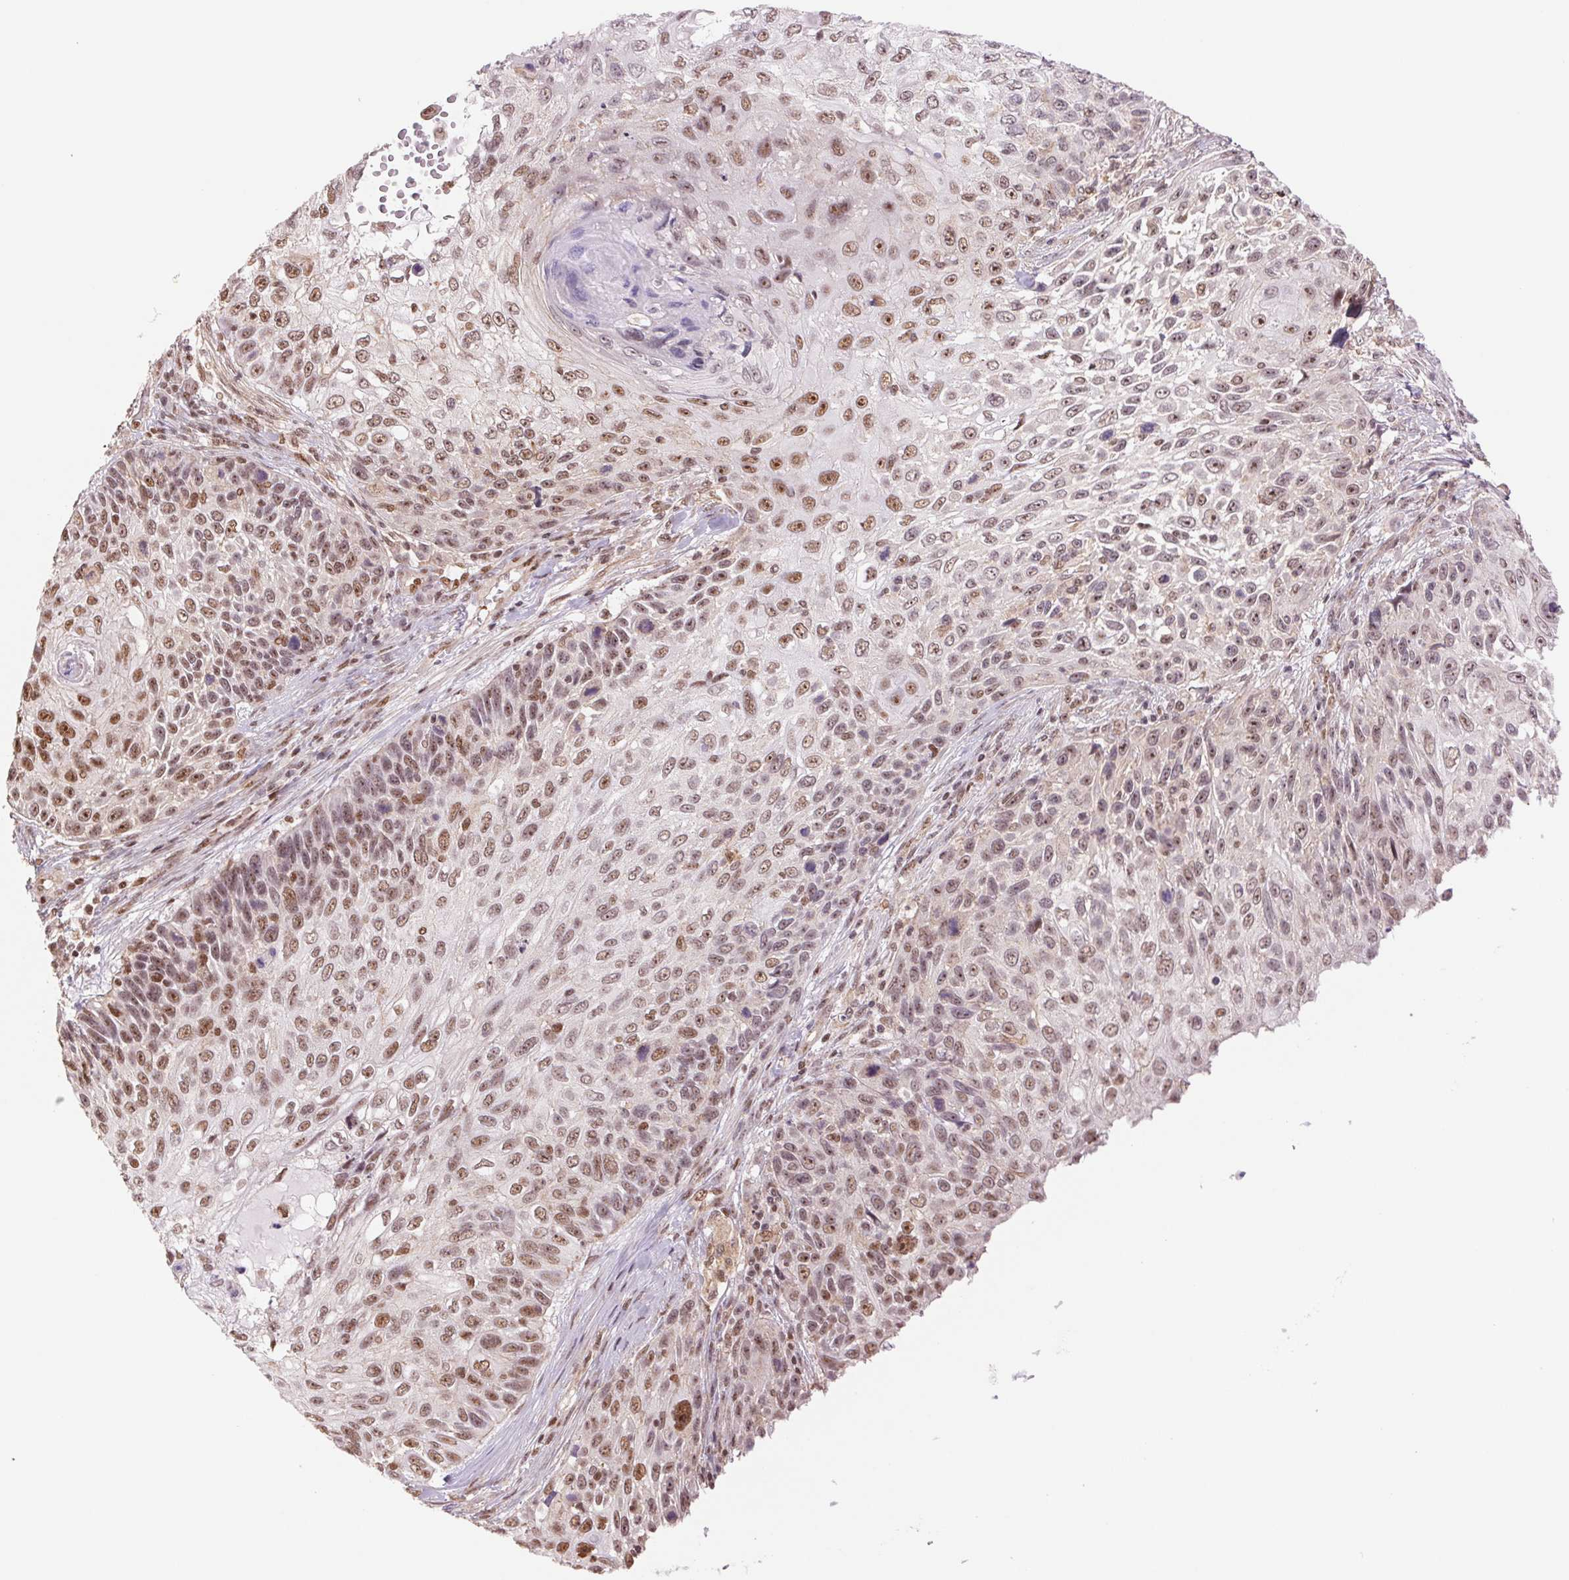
{"staining": {"intensity": "moderate", "quantity": ">75%", "location": "nuclear"}, "tissue": "skin cancer", "cell_type": "Tumor cells", "image_type": "cancer", "snomed": [{"axis": "morphology", "description": "Squamous cell carcinoma, NOS"}, {"axis": "topography", "description": "Skin"}], "caption": "Tumor cells display moderate nuclear expression in approximately >75% of cells in skin cancer.", "gene": "CWC25", "patient": {"sex": "male", "age": 92}}